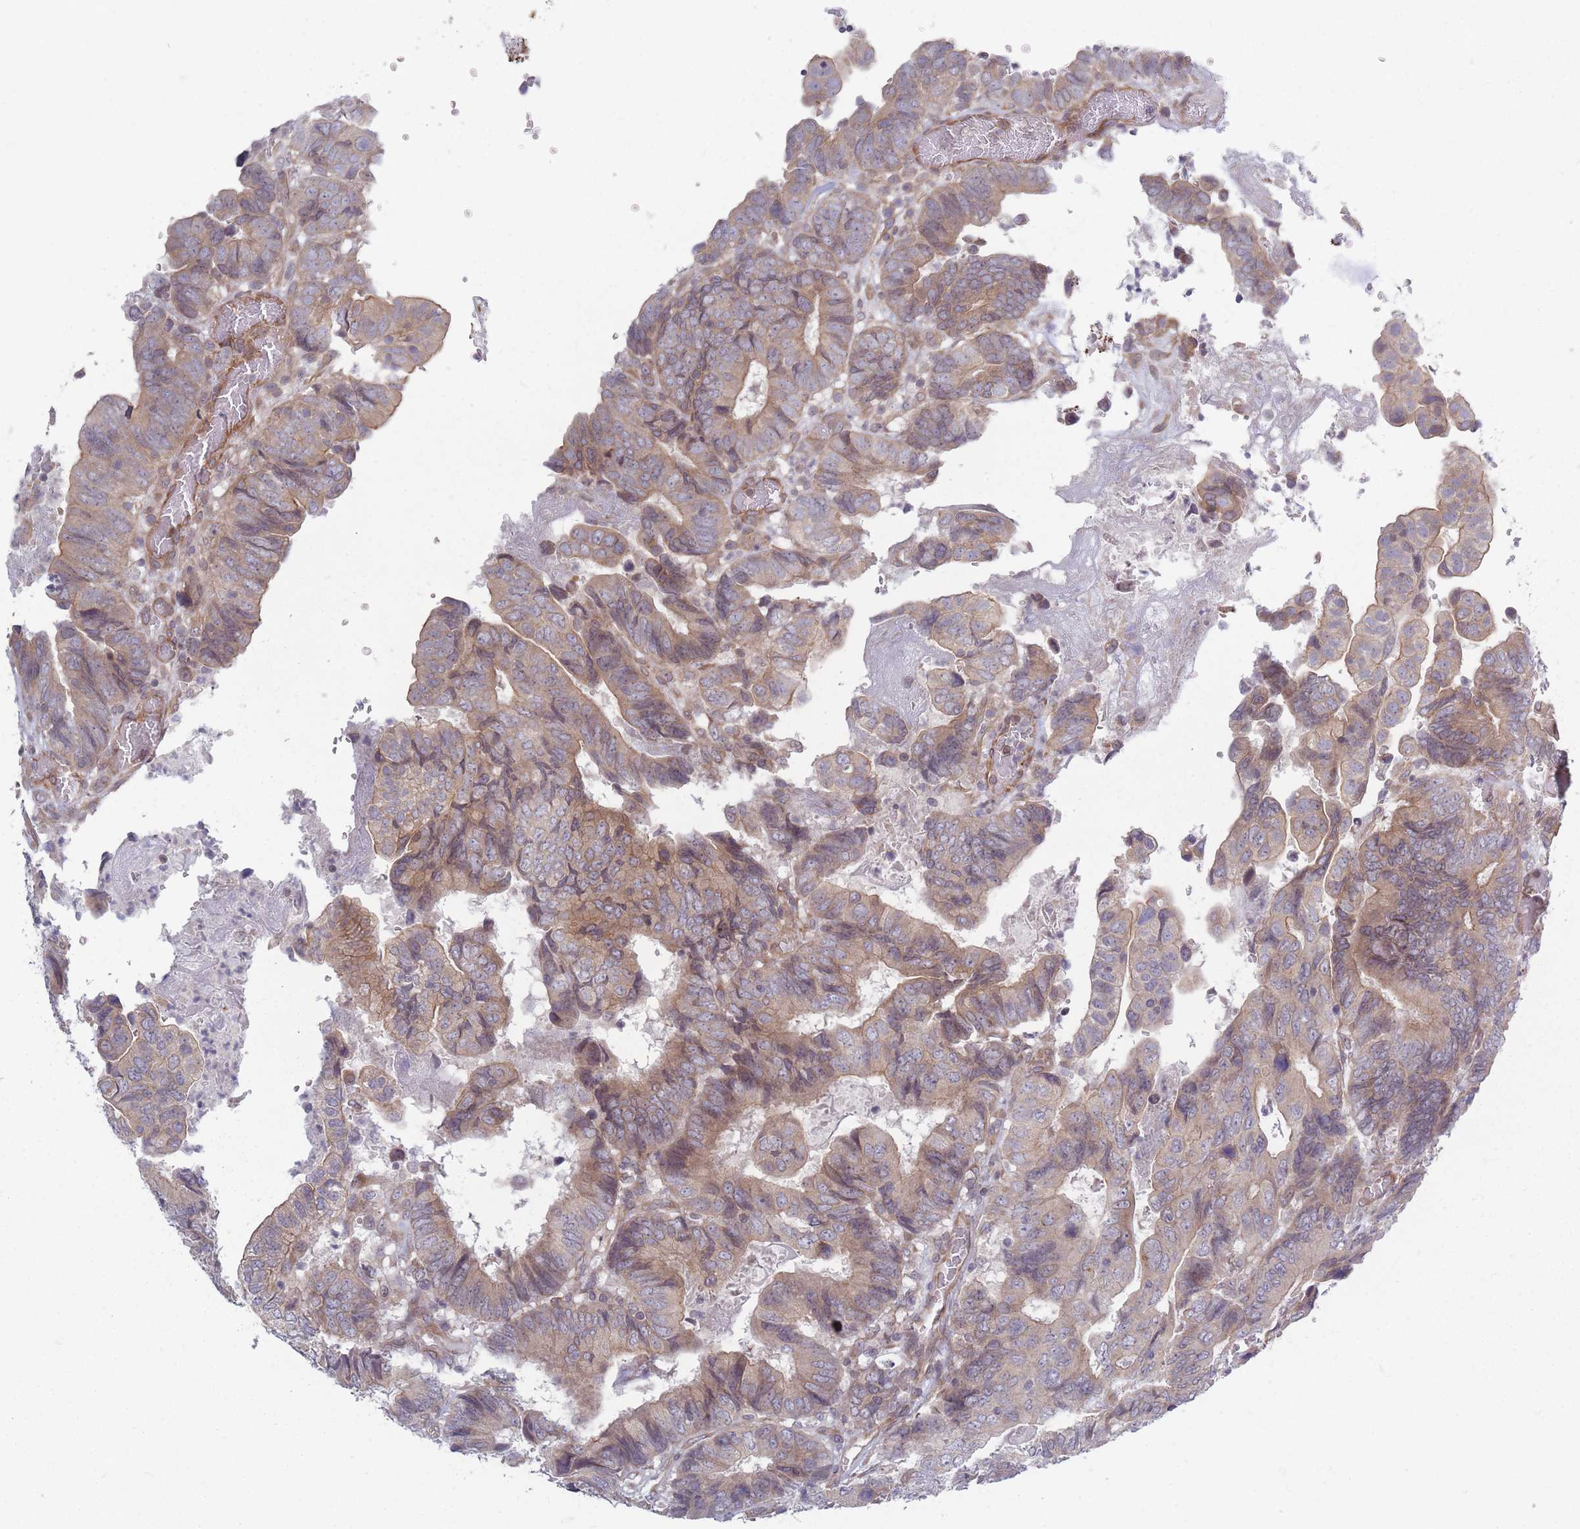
{"staining": {"intensity": "weak", "quantity": "25%-75%", "location": "cytoplasmic/membranous"}, "tissue": "colorectal cancer", "cell_type": "Tumor cells", "image_type": "cancer", "snomed": [{"axis": "morphology", "description": "Adenocarcinoma, NOS"}, {"axis": "topography", "description": "Colon"}], "caption": "Immunohistochemistry (IHC) image of colorectal cancer stained for a protein (brown), which reveals low levels of weak cytoplasmic/membranous expression in approximately 25%-75% of tumor cells.", "gene": "VRK2", "patient": {"sex": "male", "age": 85}}